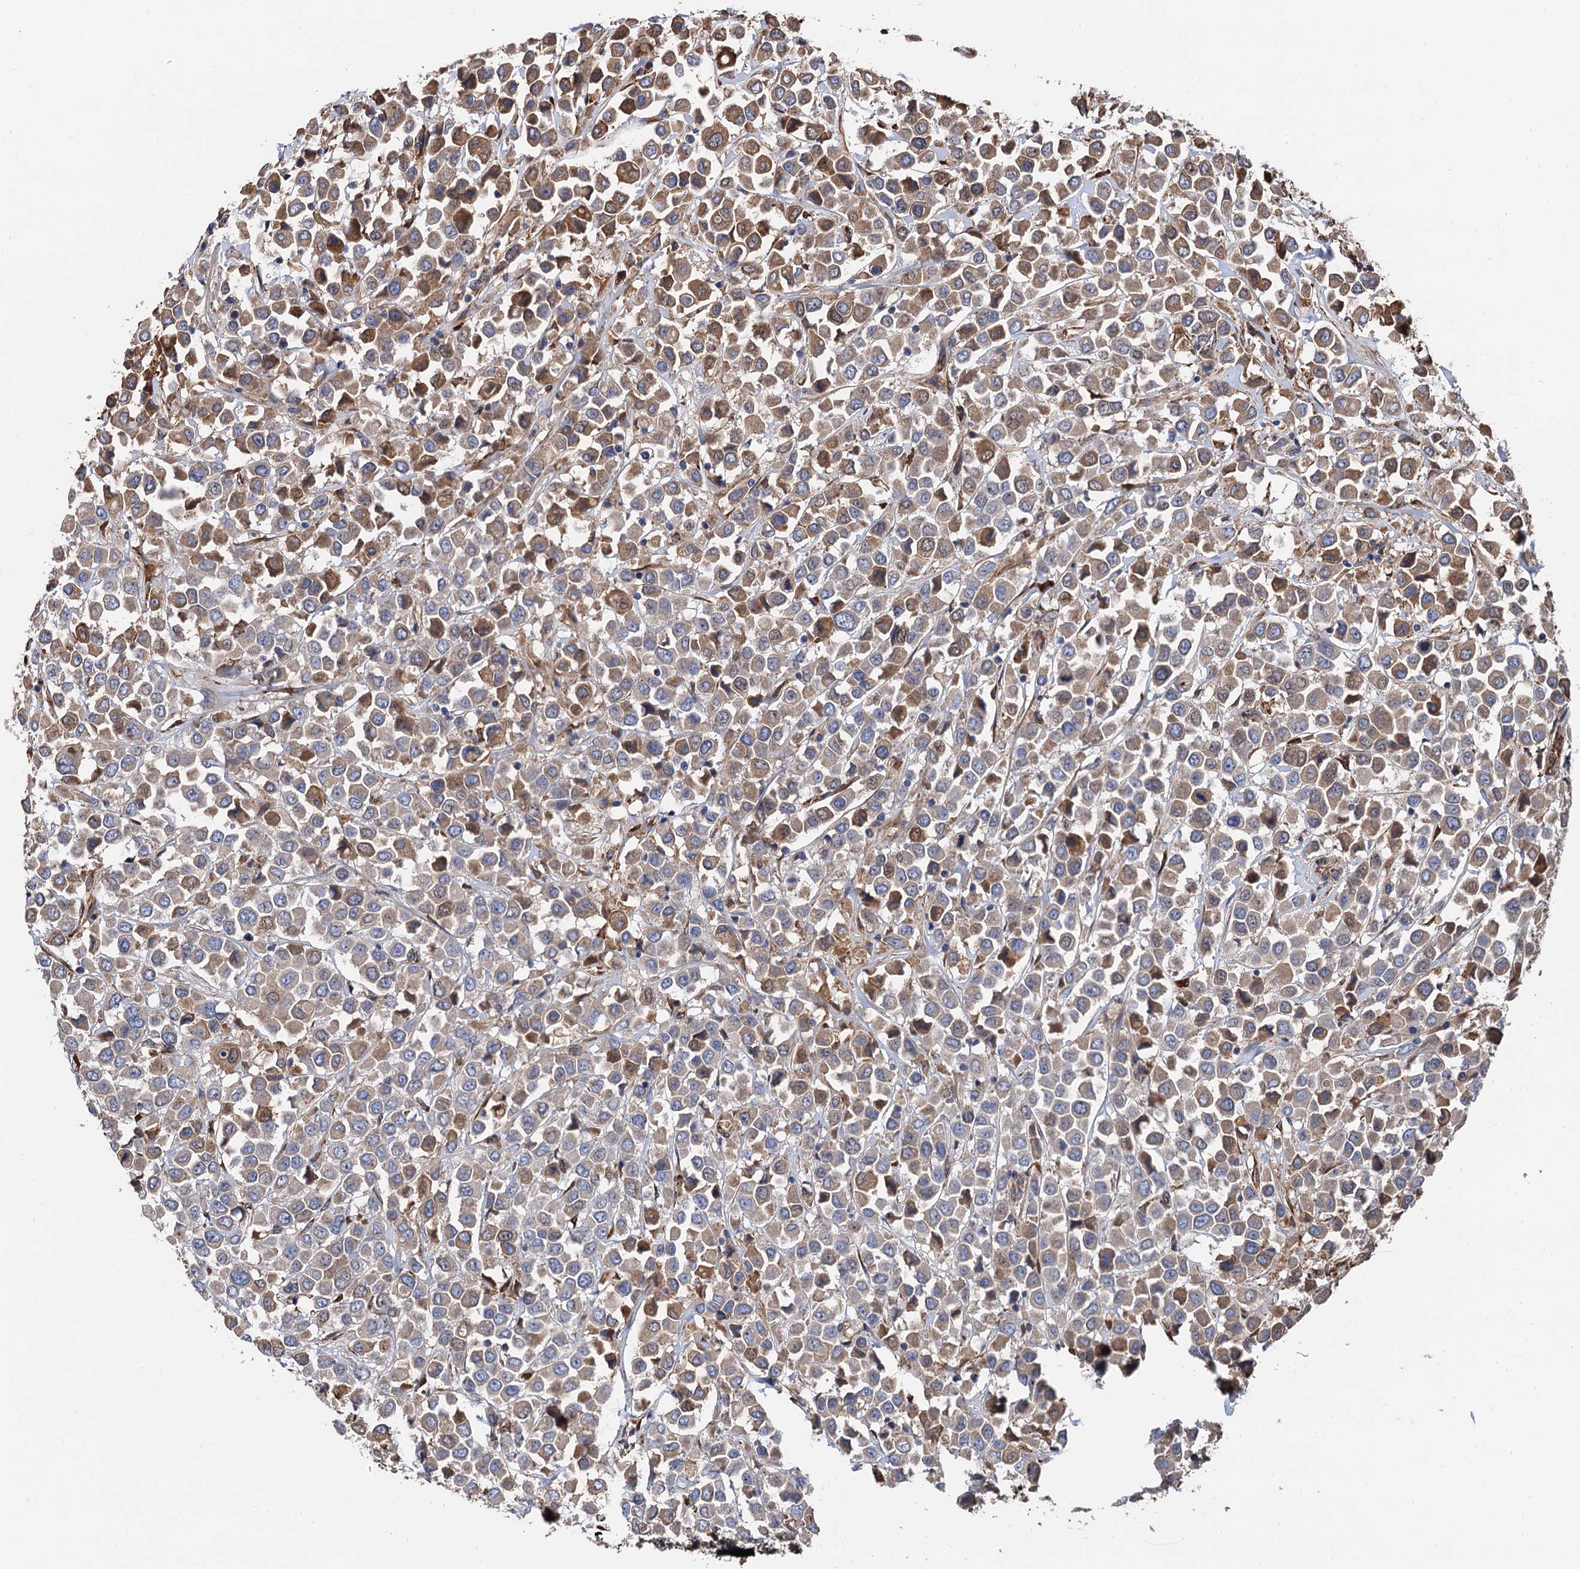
{"staining": {"intensity": "moderate", "quantity": "25%-75%", "location": "cytoplasmic/membranous"}, "tissue": "breast cancer", "cell_type": "Tumor cells", "image_type": "cancer", "snomed": [{"axis": "morphology", "description": "Duct carcinoma"}, {"axis": "topography", "description": "Breast"}], "caption": "This is an image of immunohistochemistry (IHC) staining of breast cancer (intraductal carcinoma), which shows moderate staining in the cytoplasmic/membranous of tumor cells.", "gene": "CNNM1", "patient": {"sex": "female", "age": 61}}